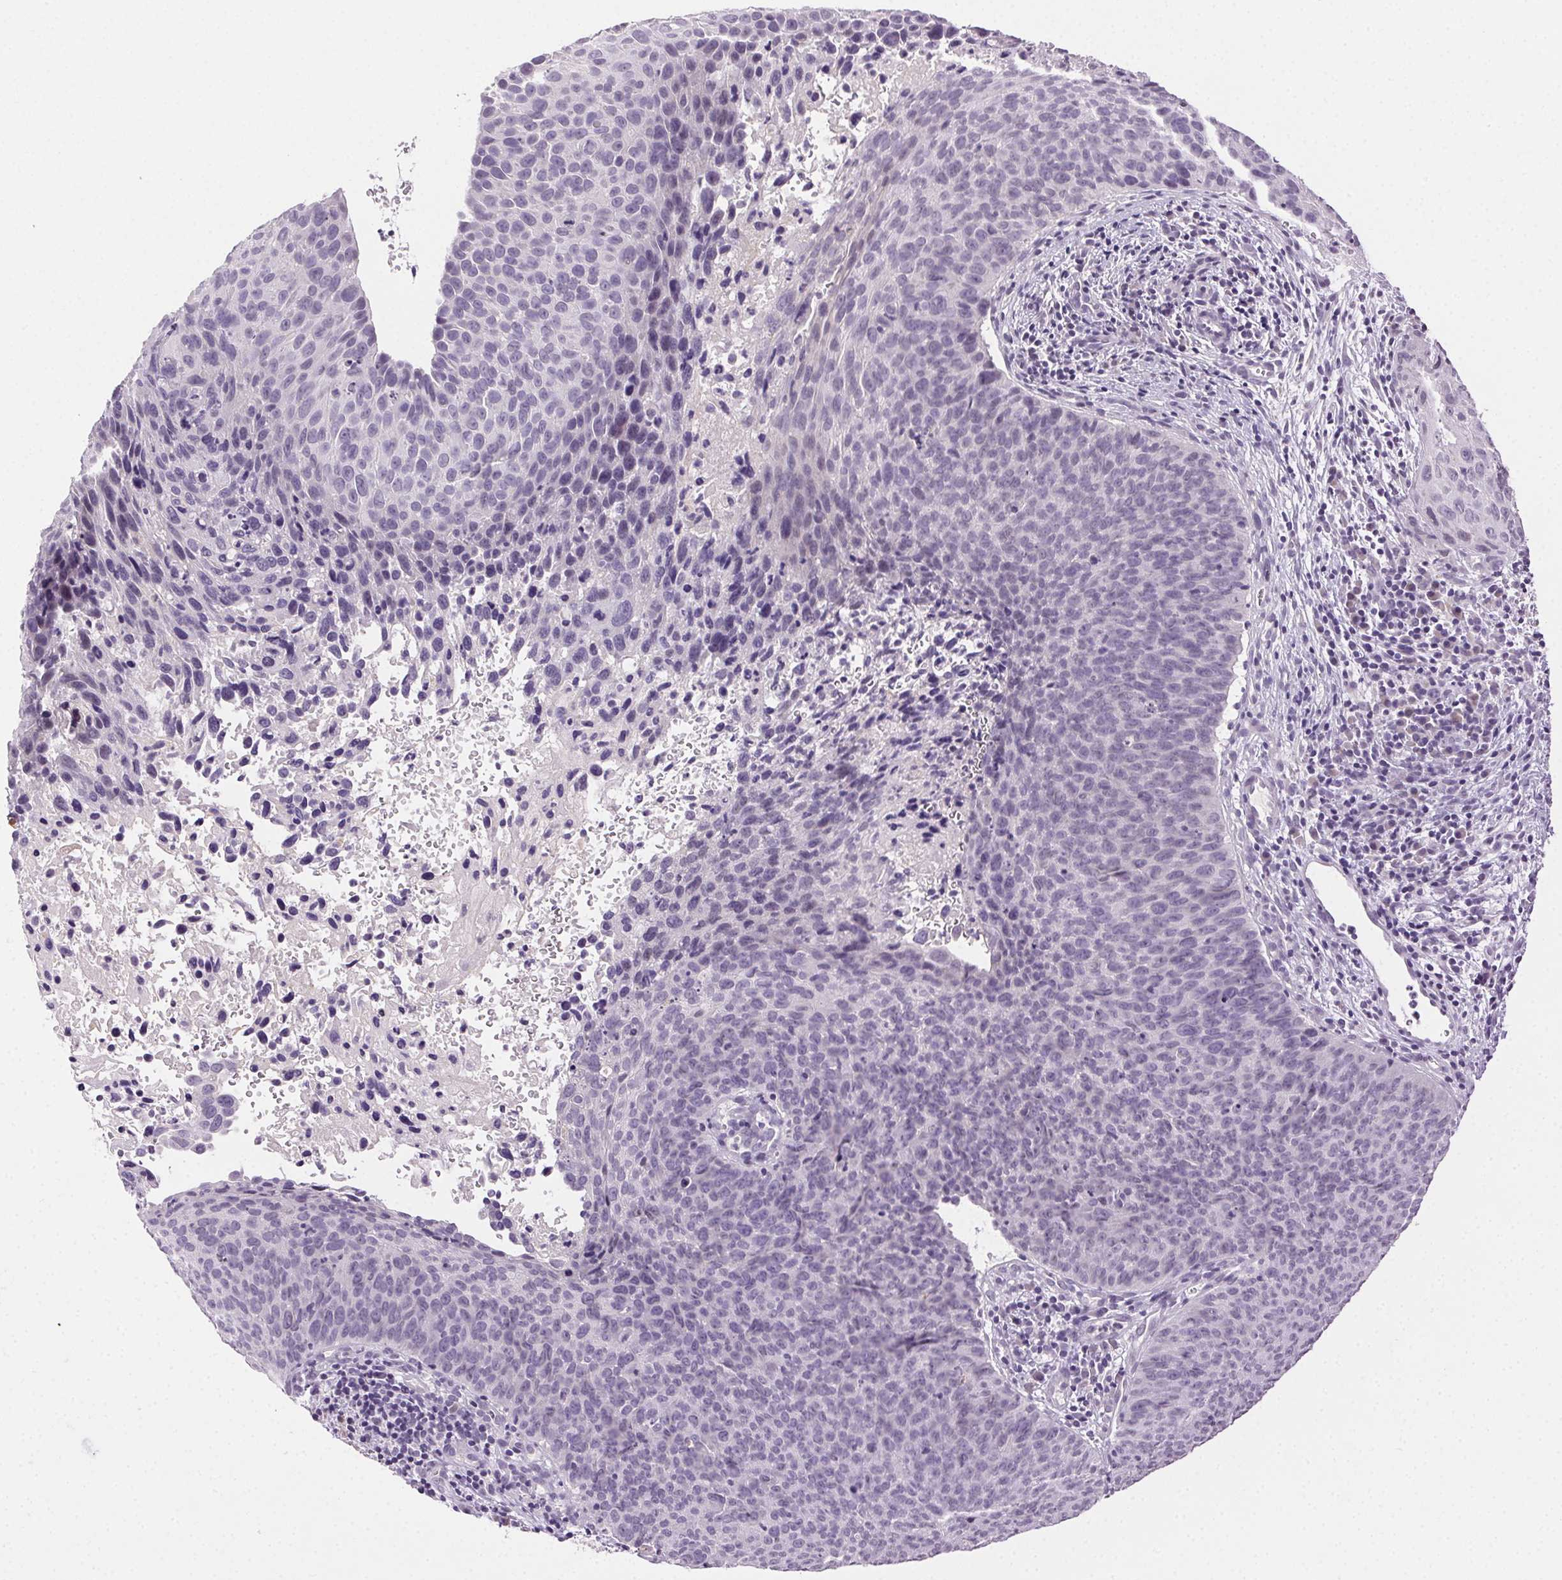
{"staining": {"intensity": "negative", "quantity": "none", "location": "none"}, "tissue": "cervical cancer", "cell_type": "Tumor cells", "image_type": "cancer", "snomed": [{"axis": "morphology", "description": "Squamous cell carcinoma, NOS"}, {"axis": "topography", "description": "Cervix"}], "caption": "Human cervical cancer (squamous cell carcinoma) stained for a protein using IHC demonstrates no positivity in tumor cells.", "gene": "CLDN10", "patient": {"sex": "female", "age": 35}}